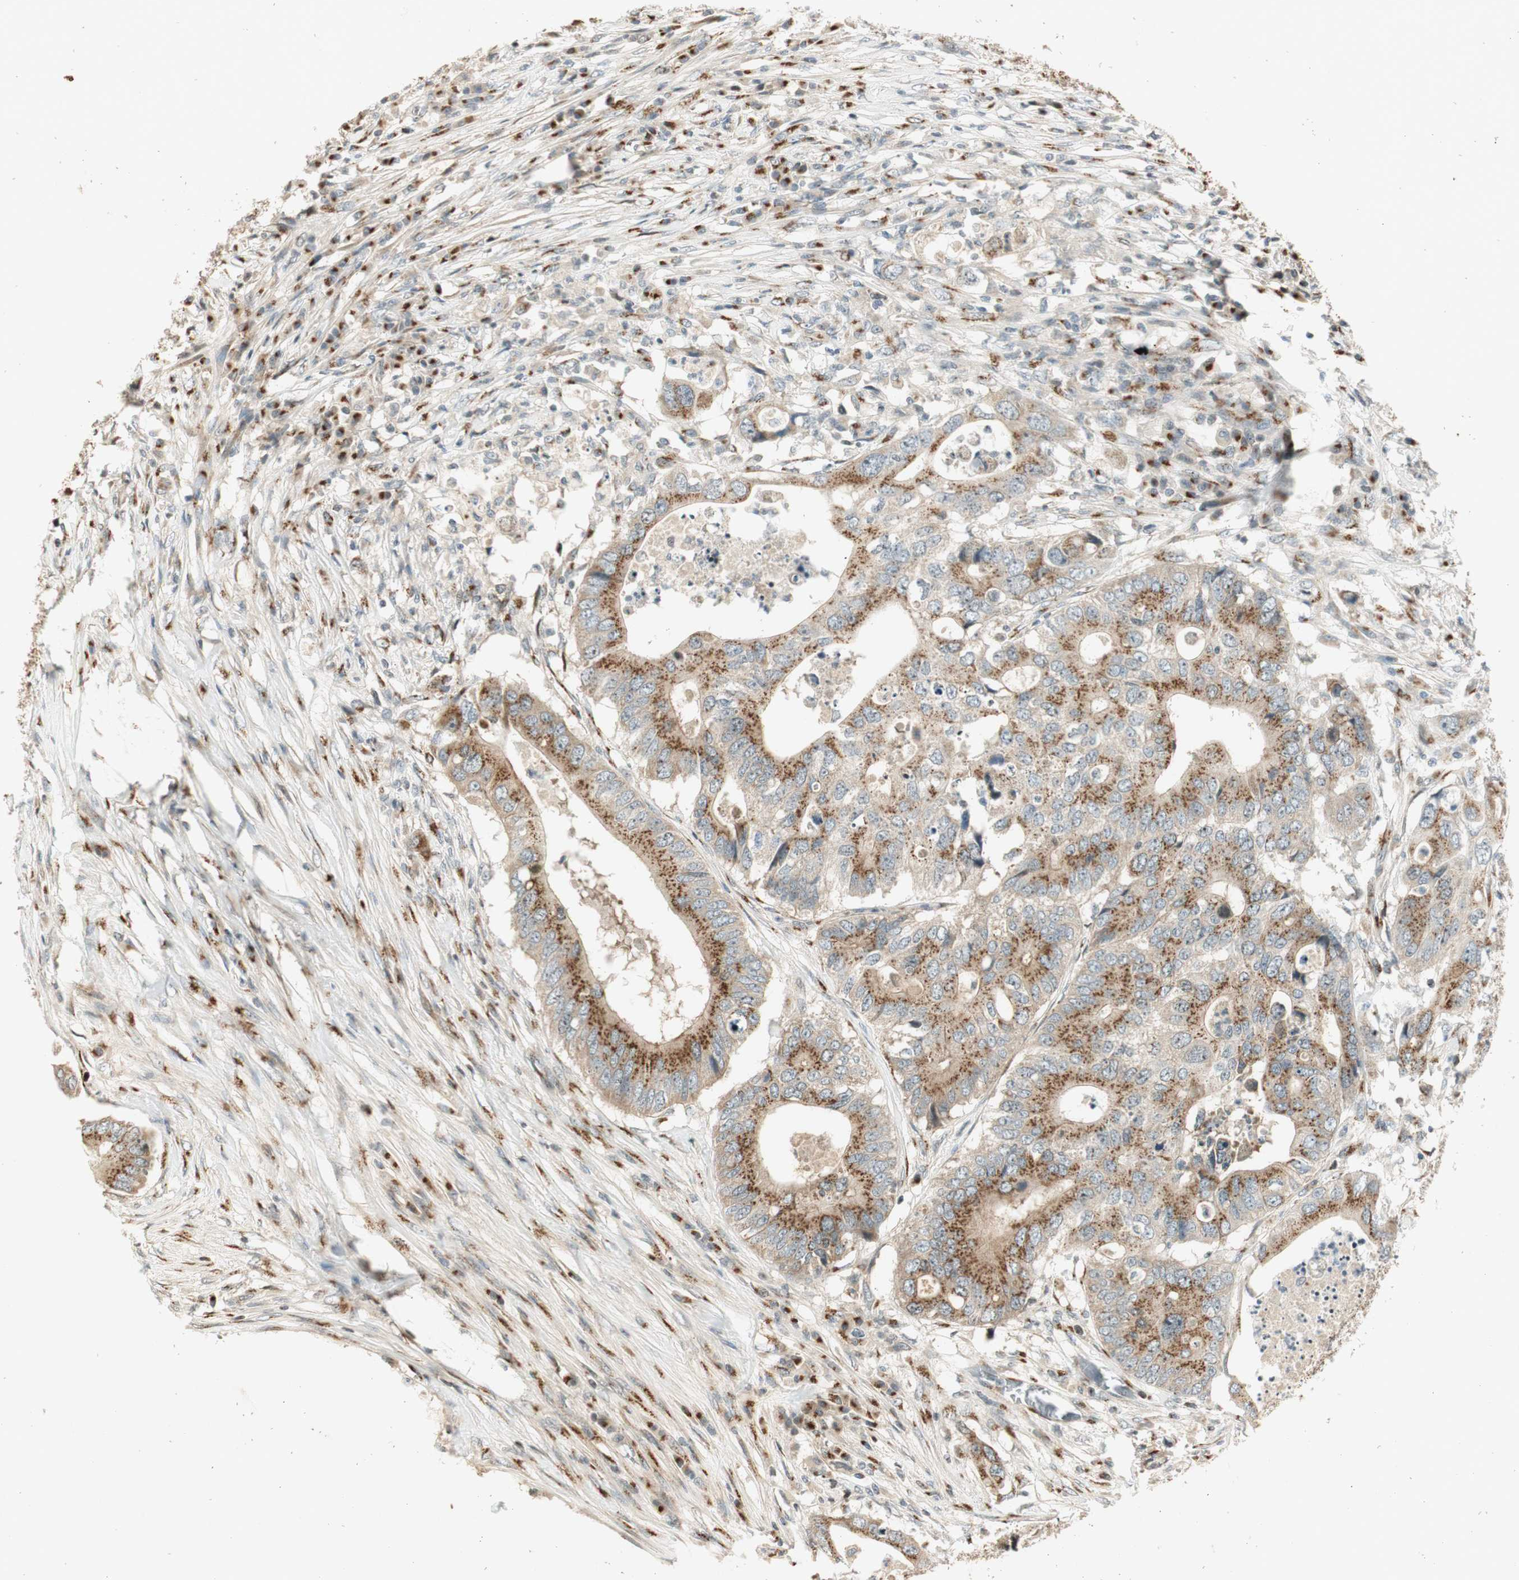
{"staining": {"intensity": "moderate", "quantity": ">75%", "location": "cytoplasmic/membranous"}, "tissue": "colorectal cancer", "cell_type": "Tumor cells", "image_type": "cancer", "snomed": [{"axis": "morphology", "description": "Adenocarcinoma, NOS"}, {"axis": "topography", "description": "Colon"}], "caption": "The immunohistochemical stain shows moderate cytoplasmic/membranous staining in tumor cells of colorectal cancer (adenocarcinoma) tissue.", "gene": "NEO1", "patient": {"sex": "male", "age": 71}}